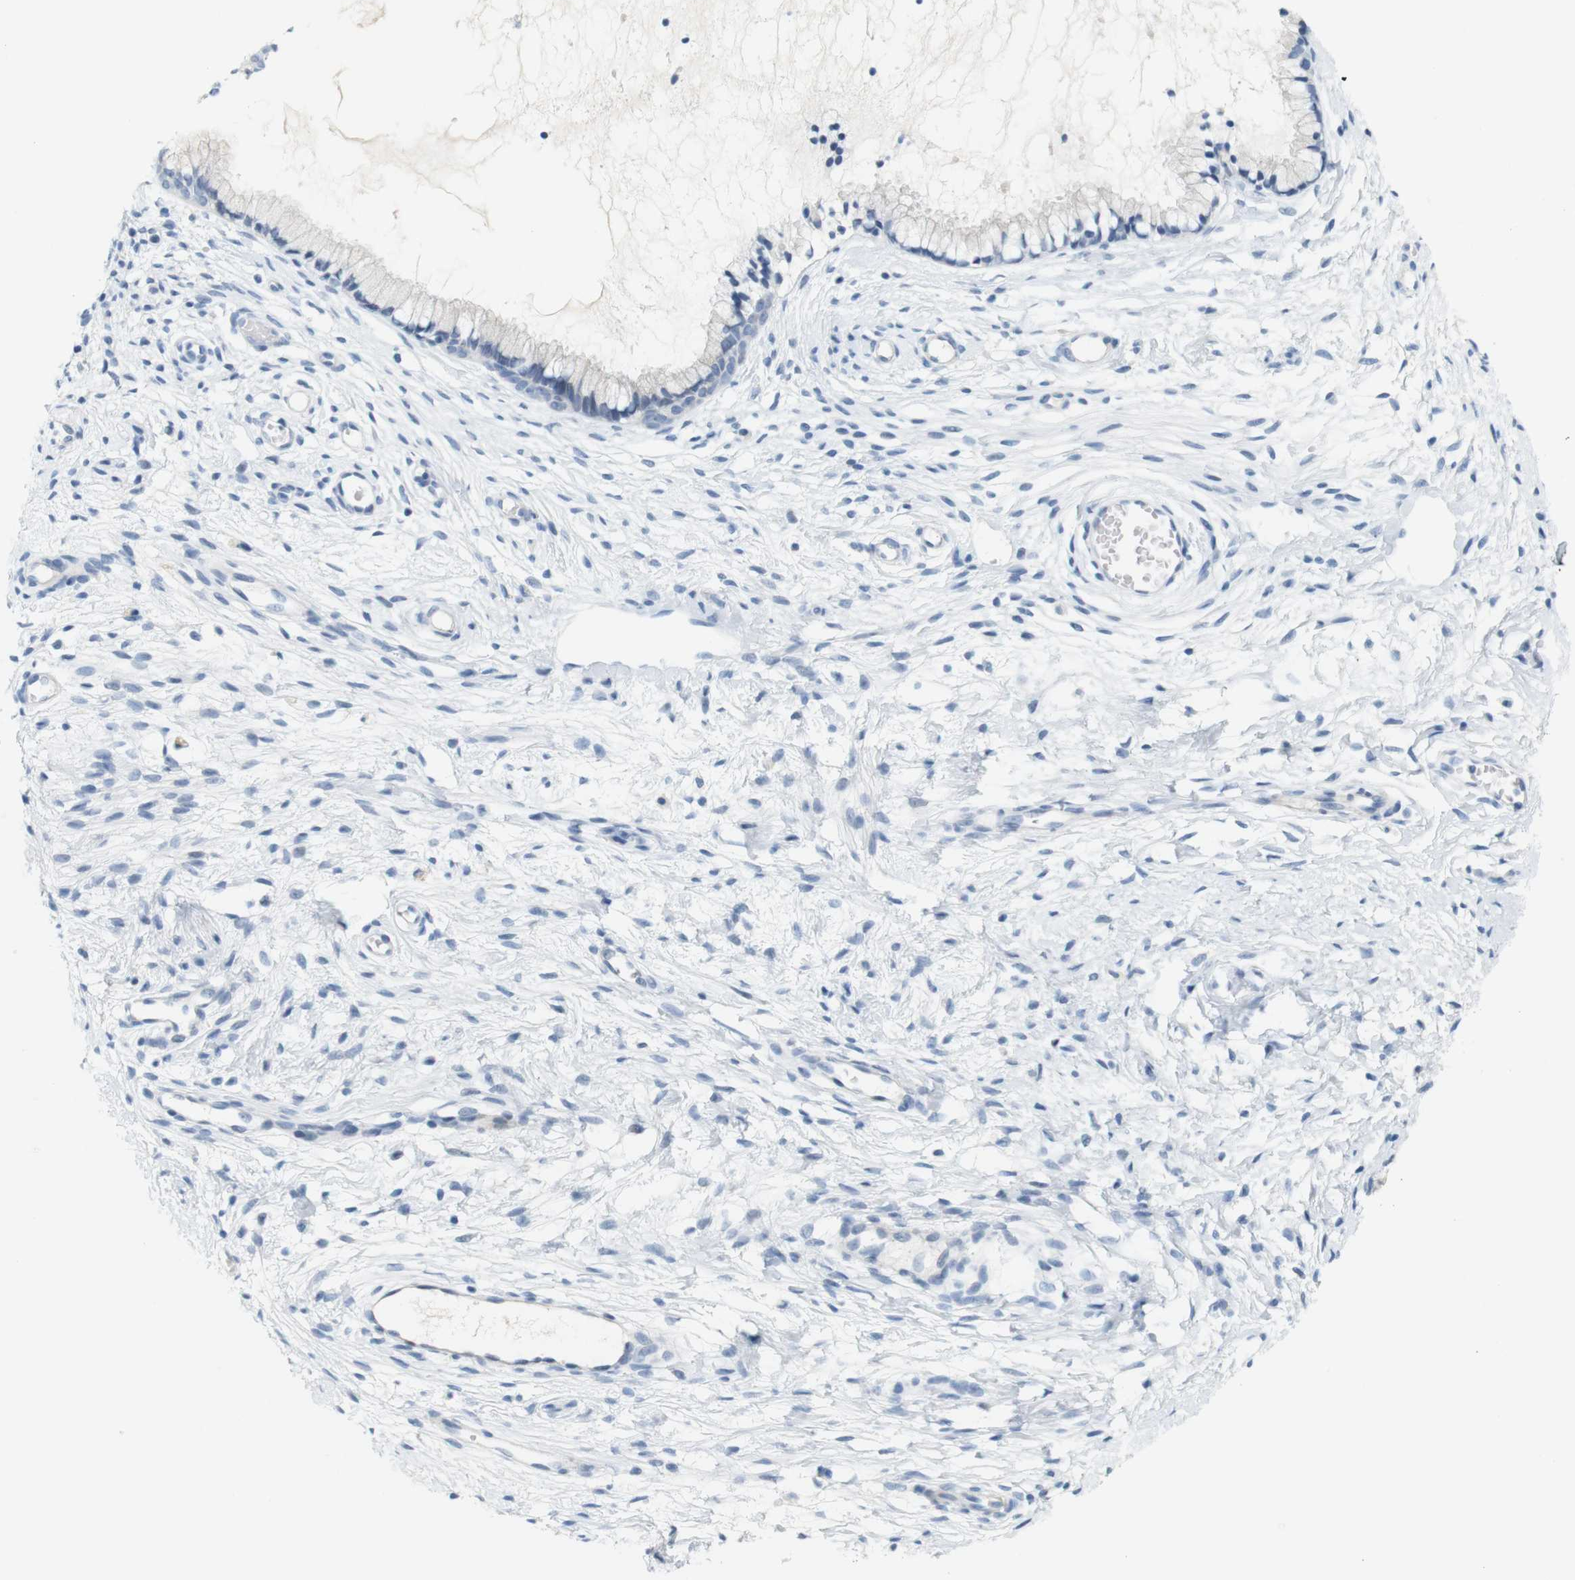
{"staining": {"intensity": "negative", "quantity": "none", "location": "none"}, "tissue": "cervix", "cell_type": "Glandular cells", "image_type": "normal", "snomed": [{"axis": "morphology", "description": "Normal tissue, NOS"}, {"axis": "topography", "description": "Cervix"}], "caption": "High magnification brightfield microscopy of benign cervix stained with DAB (brown) and counterstained with hematoxylin (blue): glandular cells show no significant staining. (DAB (3,3'-diaminobenzidine) immunohistochemistry (IHC) visualized using brightfield microscopy, high magnification).", "gene": "HRH2", "patient": {"sex": "female", "age": 65}}